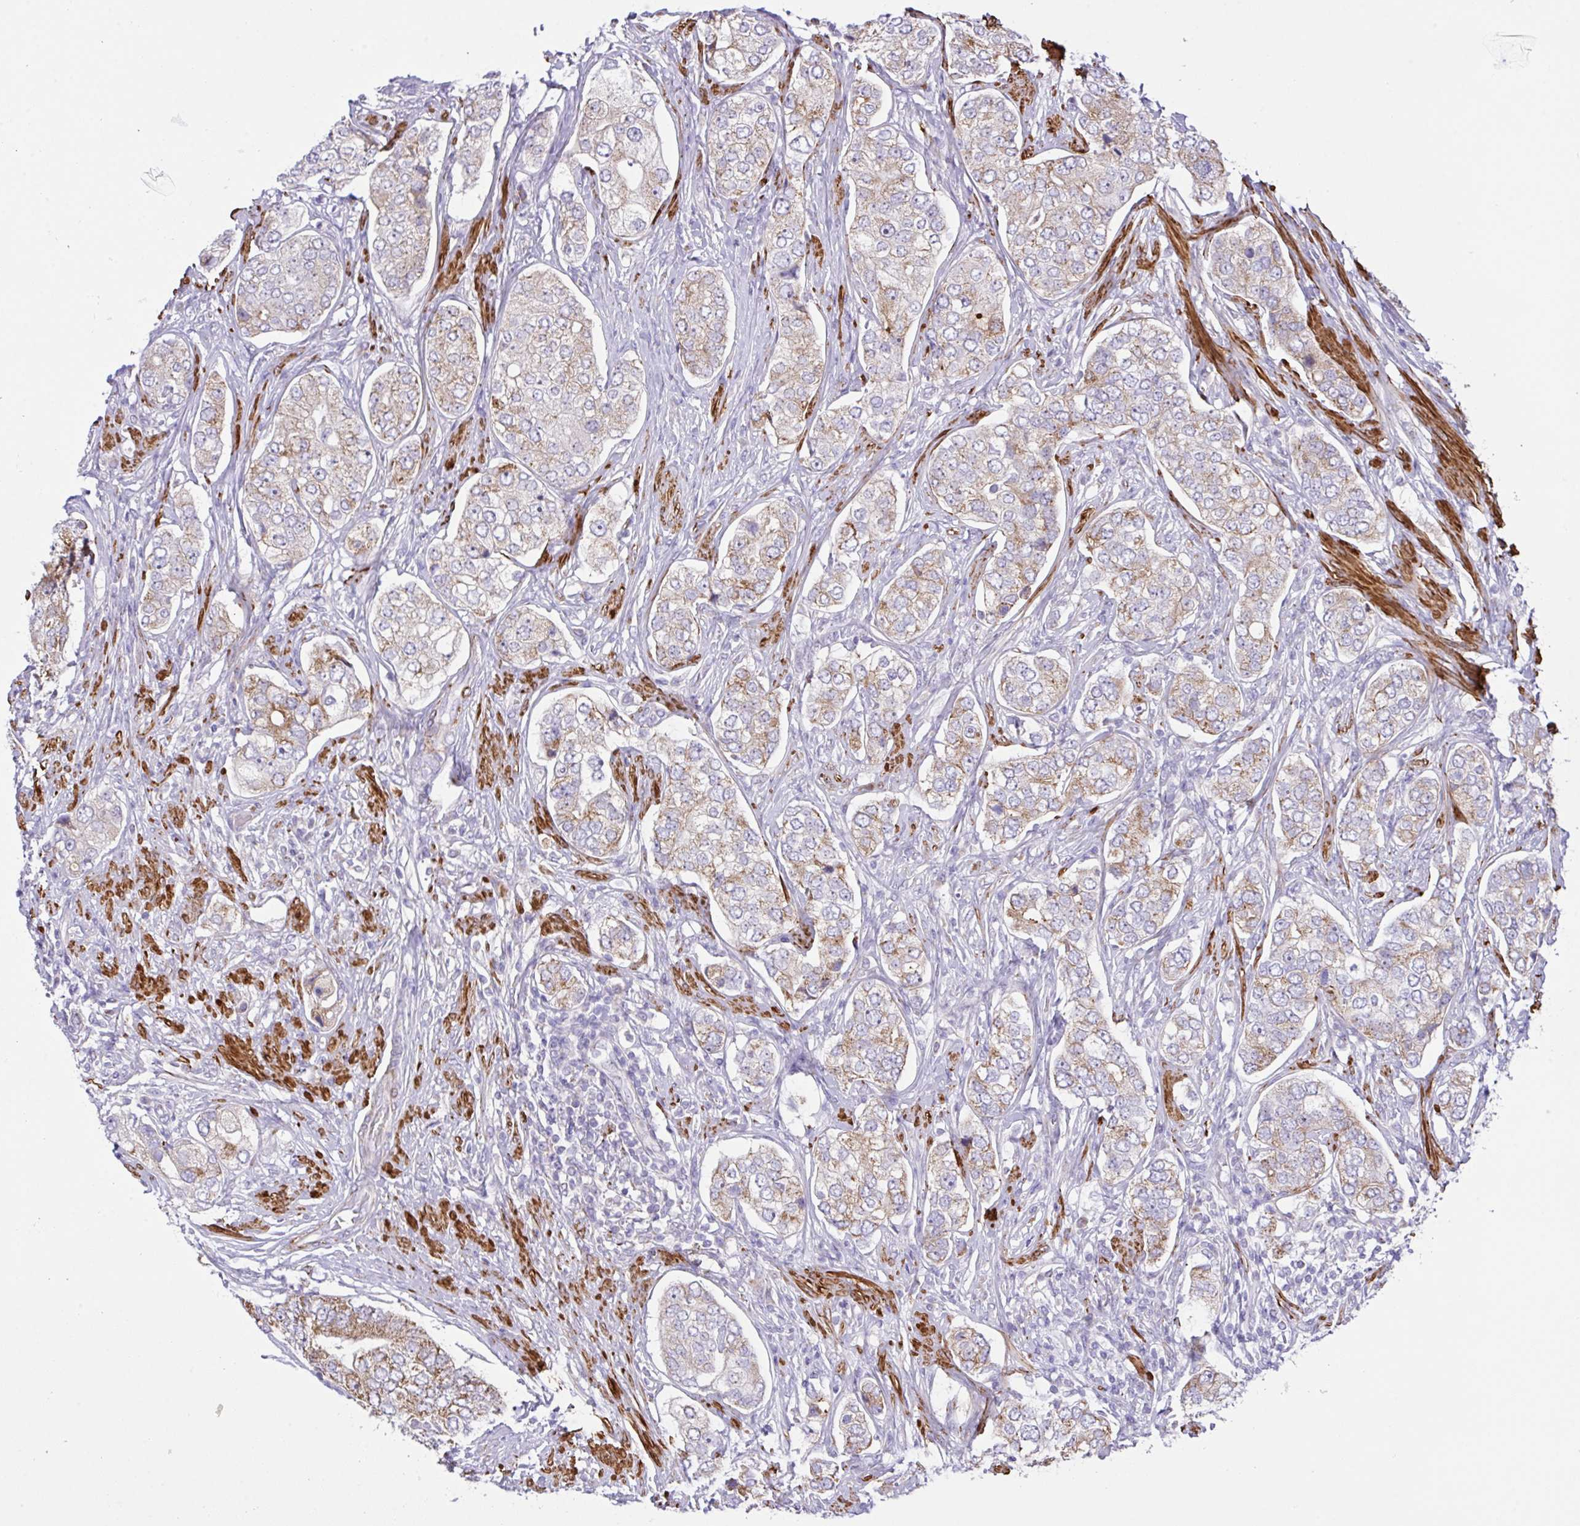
{"staining": {"intensity": "moderate", "quantity": ">75%", "location": "cytoplasmic/membranous"}, "tissue": "prostate cancer", "cell_type": "Tumor cells", "image_type": "cancer", "snomed": [{"axis": "morphology", "description": "Adenocarcinoma, High grade"}, {"axis": "topography", "description": "Prostate"}], "caption": "Protein expression analysis of prostate cancer (adenocarcinoma (high-grade)) exhibits moderate cytoplasmic/membranous staining in about >75% of tumor cells.", "gene": "CHDH", "patient": {"sex": "male", "age": 60}}